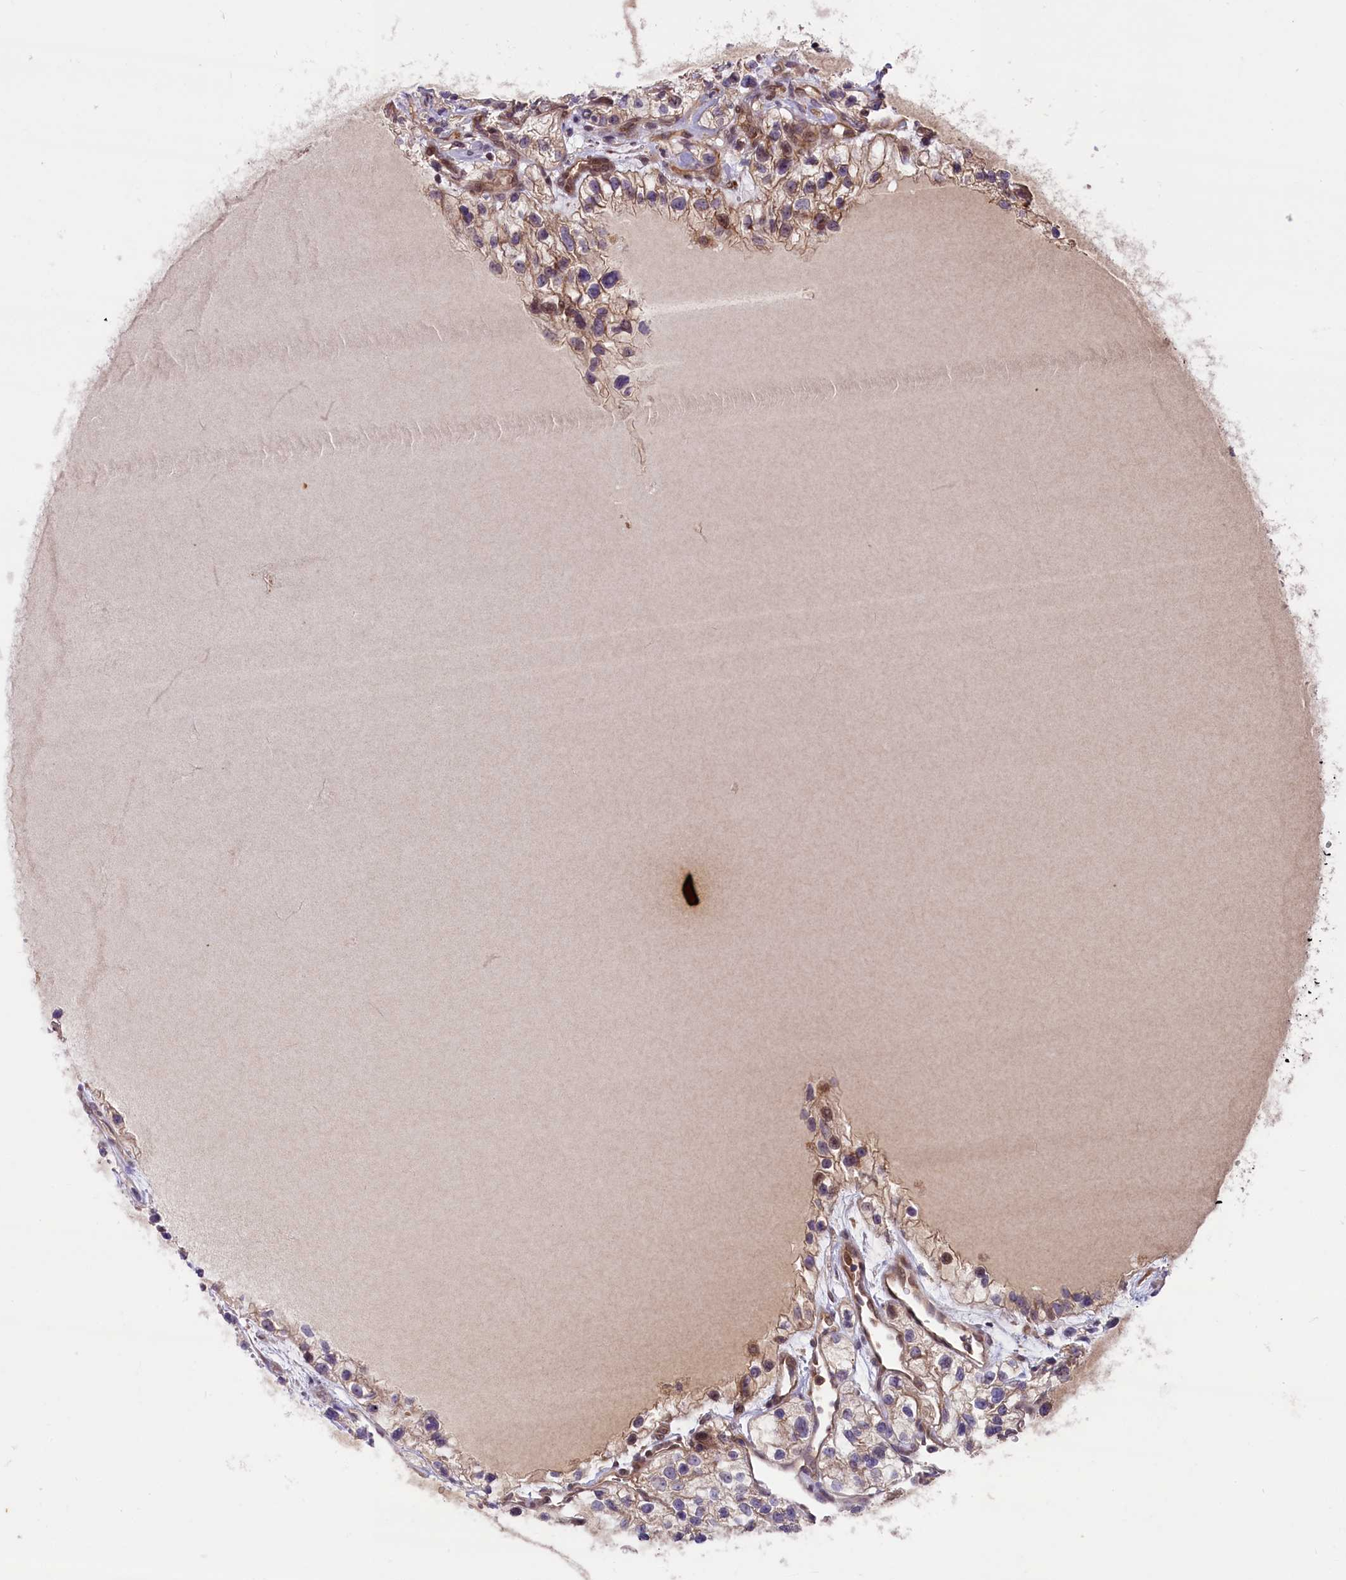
{"staining": {"intensity": "weak", "quantity": "25%-75%", "location": "cytoplasmic/membranous,nuclear"}, "tissue": "renal cancer", "cell_type": "Tumor cells", "image_type": "cancer", "snomed": [{"axis": "morphology", "description": "Adenocarcinoma, NOS"}, {"axis": "topography", "description": "Kidney"}], "caption": "Immunohistochemistry (IHC) of human adenocarcinoma (renal) reveals low levels of weak cytoplasmic/membranous and nuclear positivity in approximately 25%-75% of tumor cells. (DAB (3,3'-diaminobenzidine) IHC with brightfield microscopy, high magnification).", "gene": "HDAC5", "patient": {"sex": "female", "age": 57}}